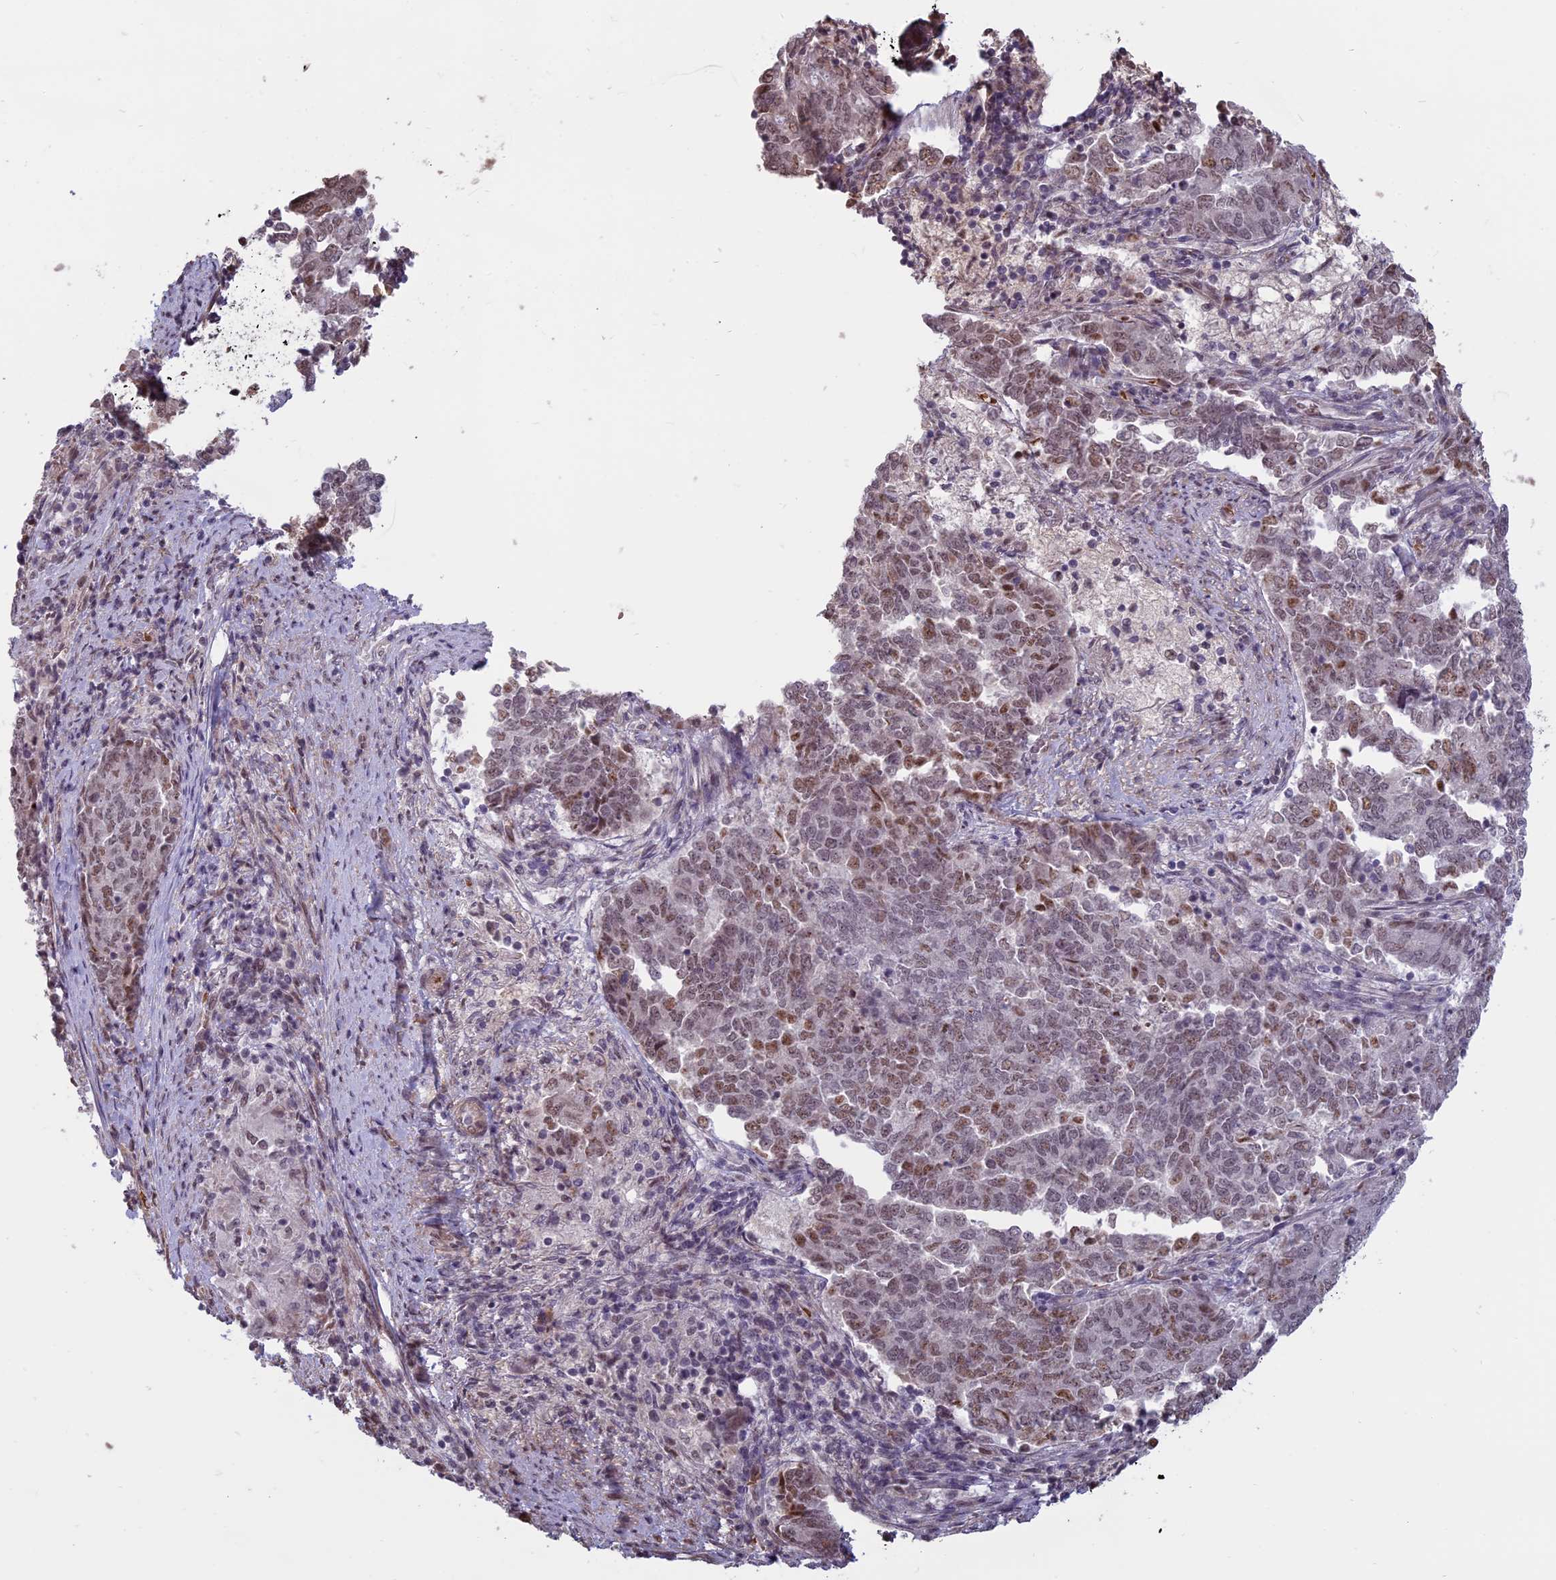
{"staining": {"intensity": "moderate", "quantity": "25%-75%", "location": "nuclear"}, "tissue": "endometrial cancer", "cell_type": "Tumor cells", "image_type": "cancer", "snomed": [{"axis": "morphology", "description": "Adenocarcinoma, NOS"}, {"axis": "topography", "description": "Endometrium"}], "caption": "Immunohistochemical staining of endometrial cancer displays medium levels of moderate nuclear protein expression in approximately 25%-75% of tumor cells. The protein of interest is shown in brown color, while the nuclei are stained blue.", "gene": "MFAP1", "patient": {"sex": "female", "age": 80}}